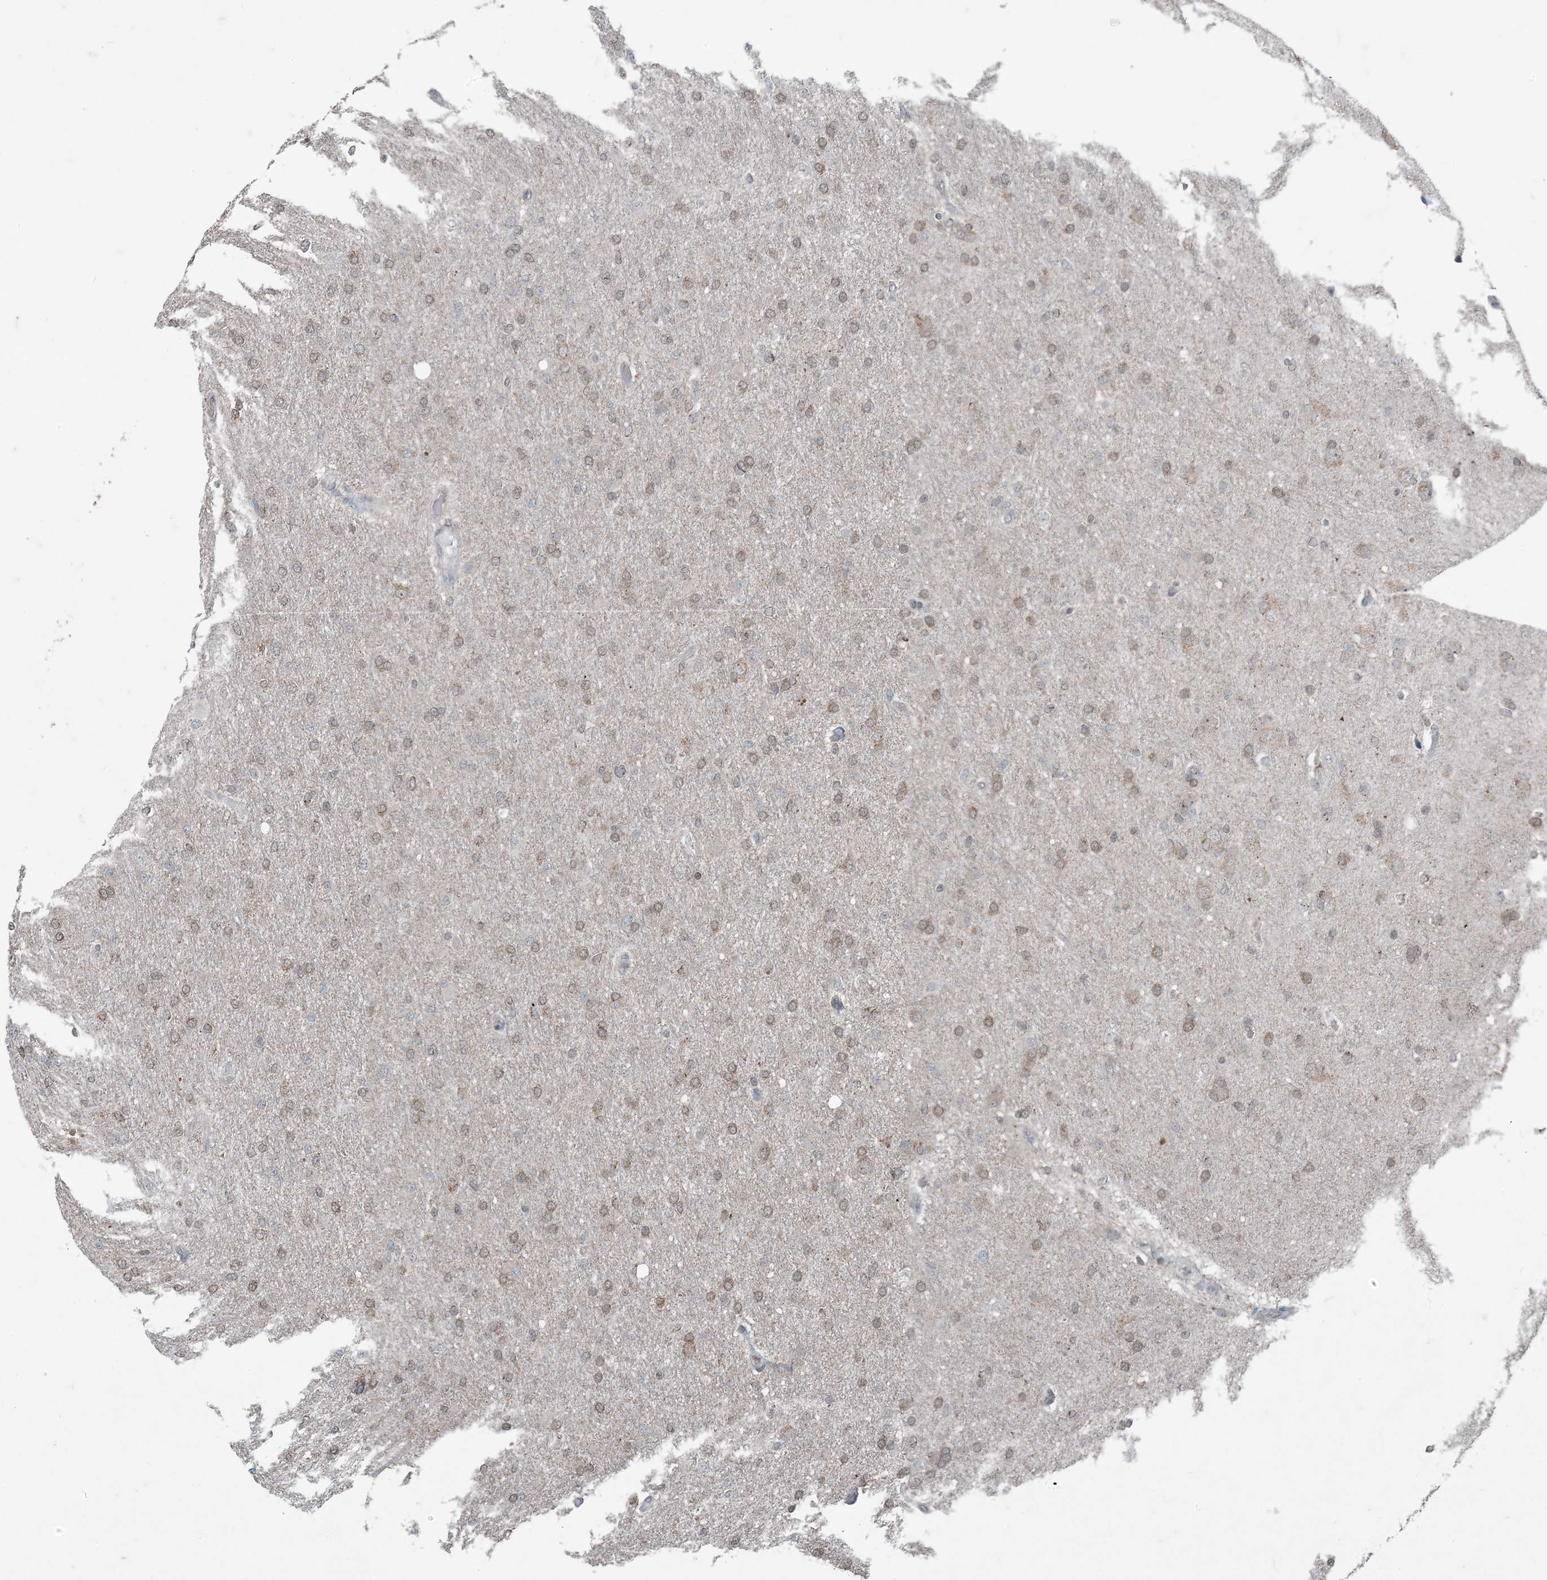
{"staining": {"intensity": "weak", "quantity": ">75%", "location": "cytoplasmic/membranous,nuclear"}, "tissue": "glioma", "cell_type": "Tumor cells", "image_type": "cancer", "snomed": [{"axis": "morphology", "description": "Glioma, malignant, High grade"}, {"axis": "topography", "description": "Cerebral cortex"}], "caption": "Immunohistochemical staining of human malignant high-grade glioma shows weak cytoplasmic/membranous and nuclear protein staining in approximately >75% of tumor cells.", "gene": "GNL1", "patient": {"sex": "female", "age": 36}}